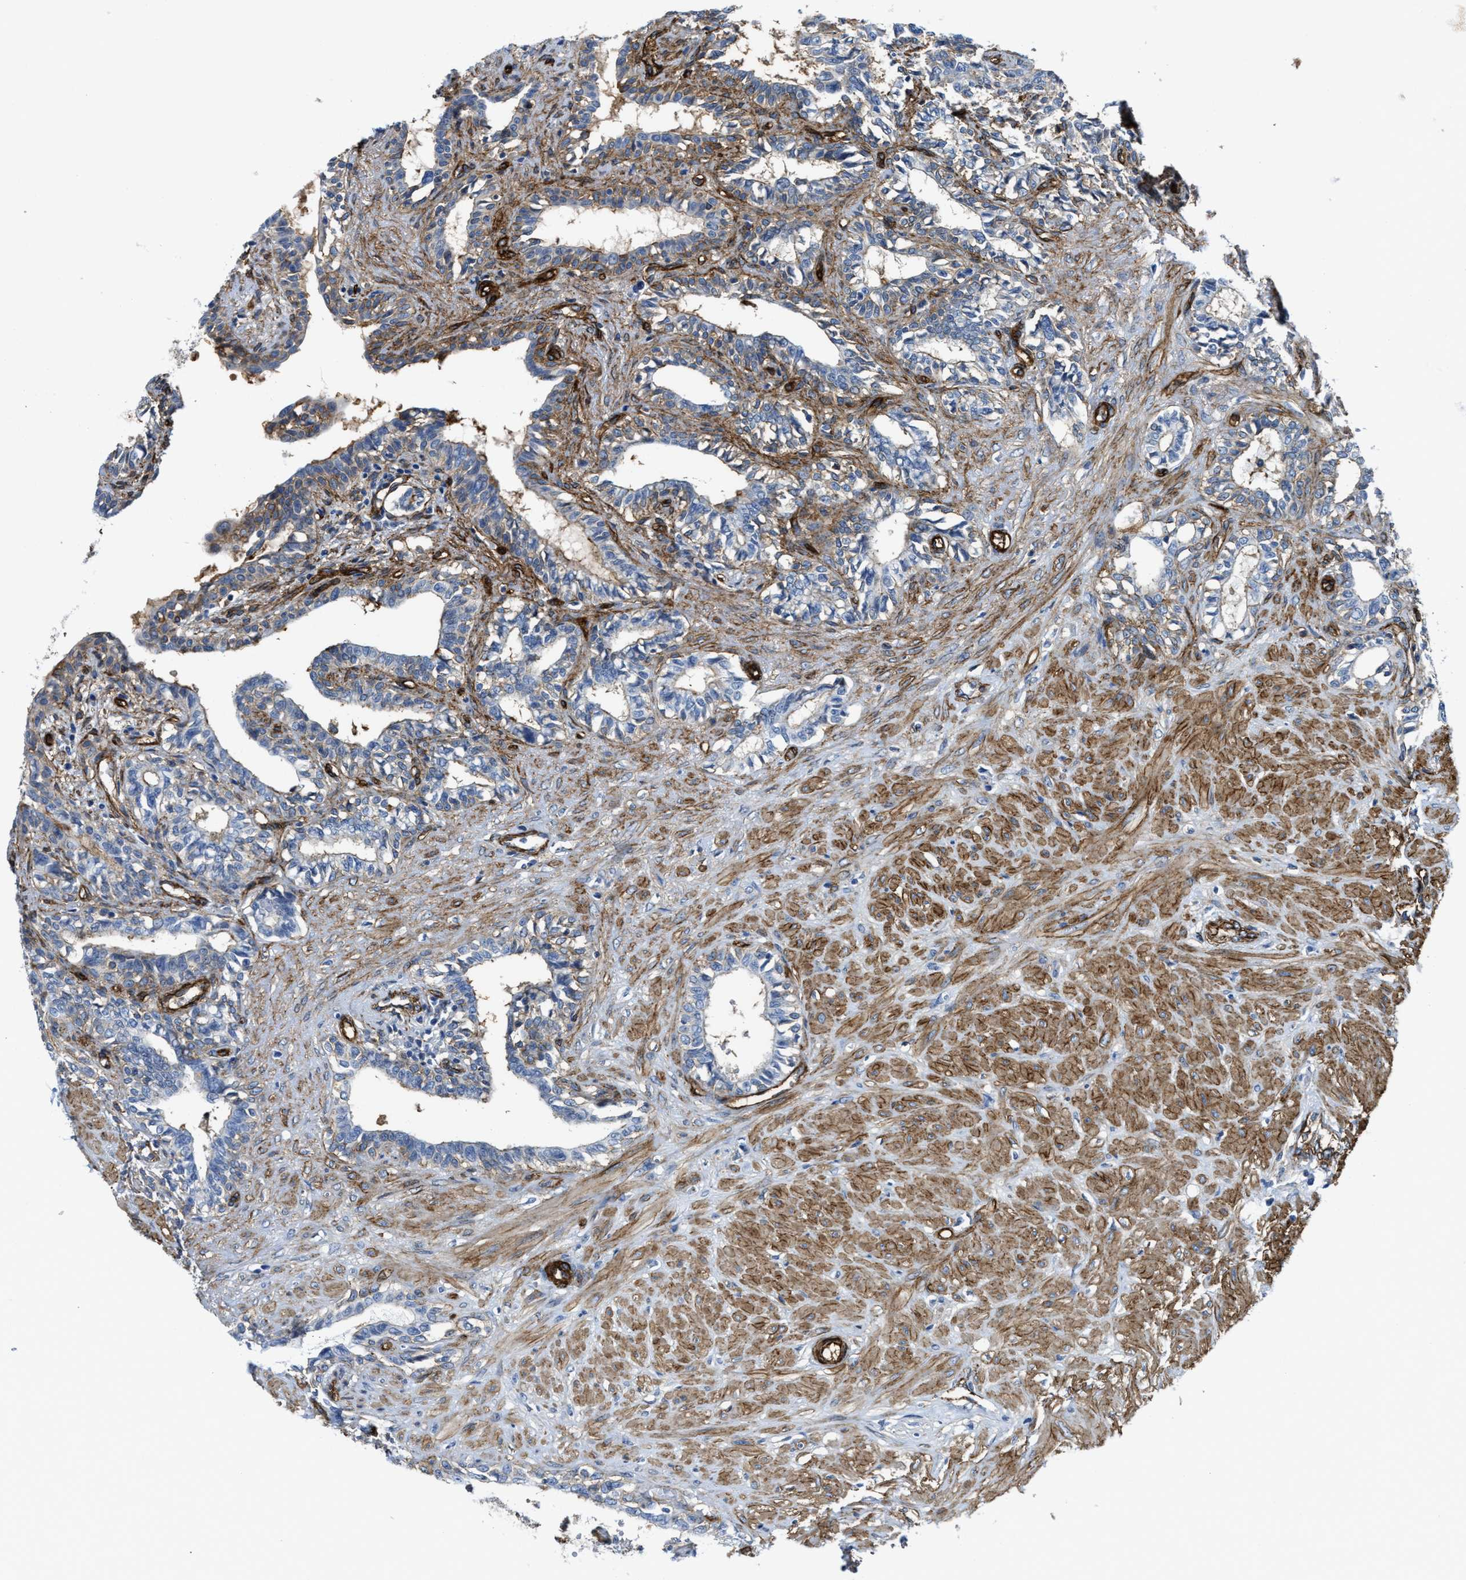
{"staining": {"intensity": "weak", "quantity": "<25%", "location": "cytoplasmic/membranous"}, "tissue": "seminal vesicle", "cell_type": "Glandular cells", "image_type": "normal", "snomed": [{"axis": "morphology", "description": "Normal tissue, NOS"}, {"axis": "morphology", "description": "Adenocarcinoma, High grade"}, {"axis": "topography", "description": "Prostate"}, {"axis": "topography", "description": "Seminal veicle"}], "caption": "The IHC image has no significant expression in glandular cells of seminal vesicle. The staining is performed using DAB brown chromogen with nuclei counter-stained in using hematoxylin.", "gene": "NAB1", "patient": {"sex": "male", "age": 55}}